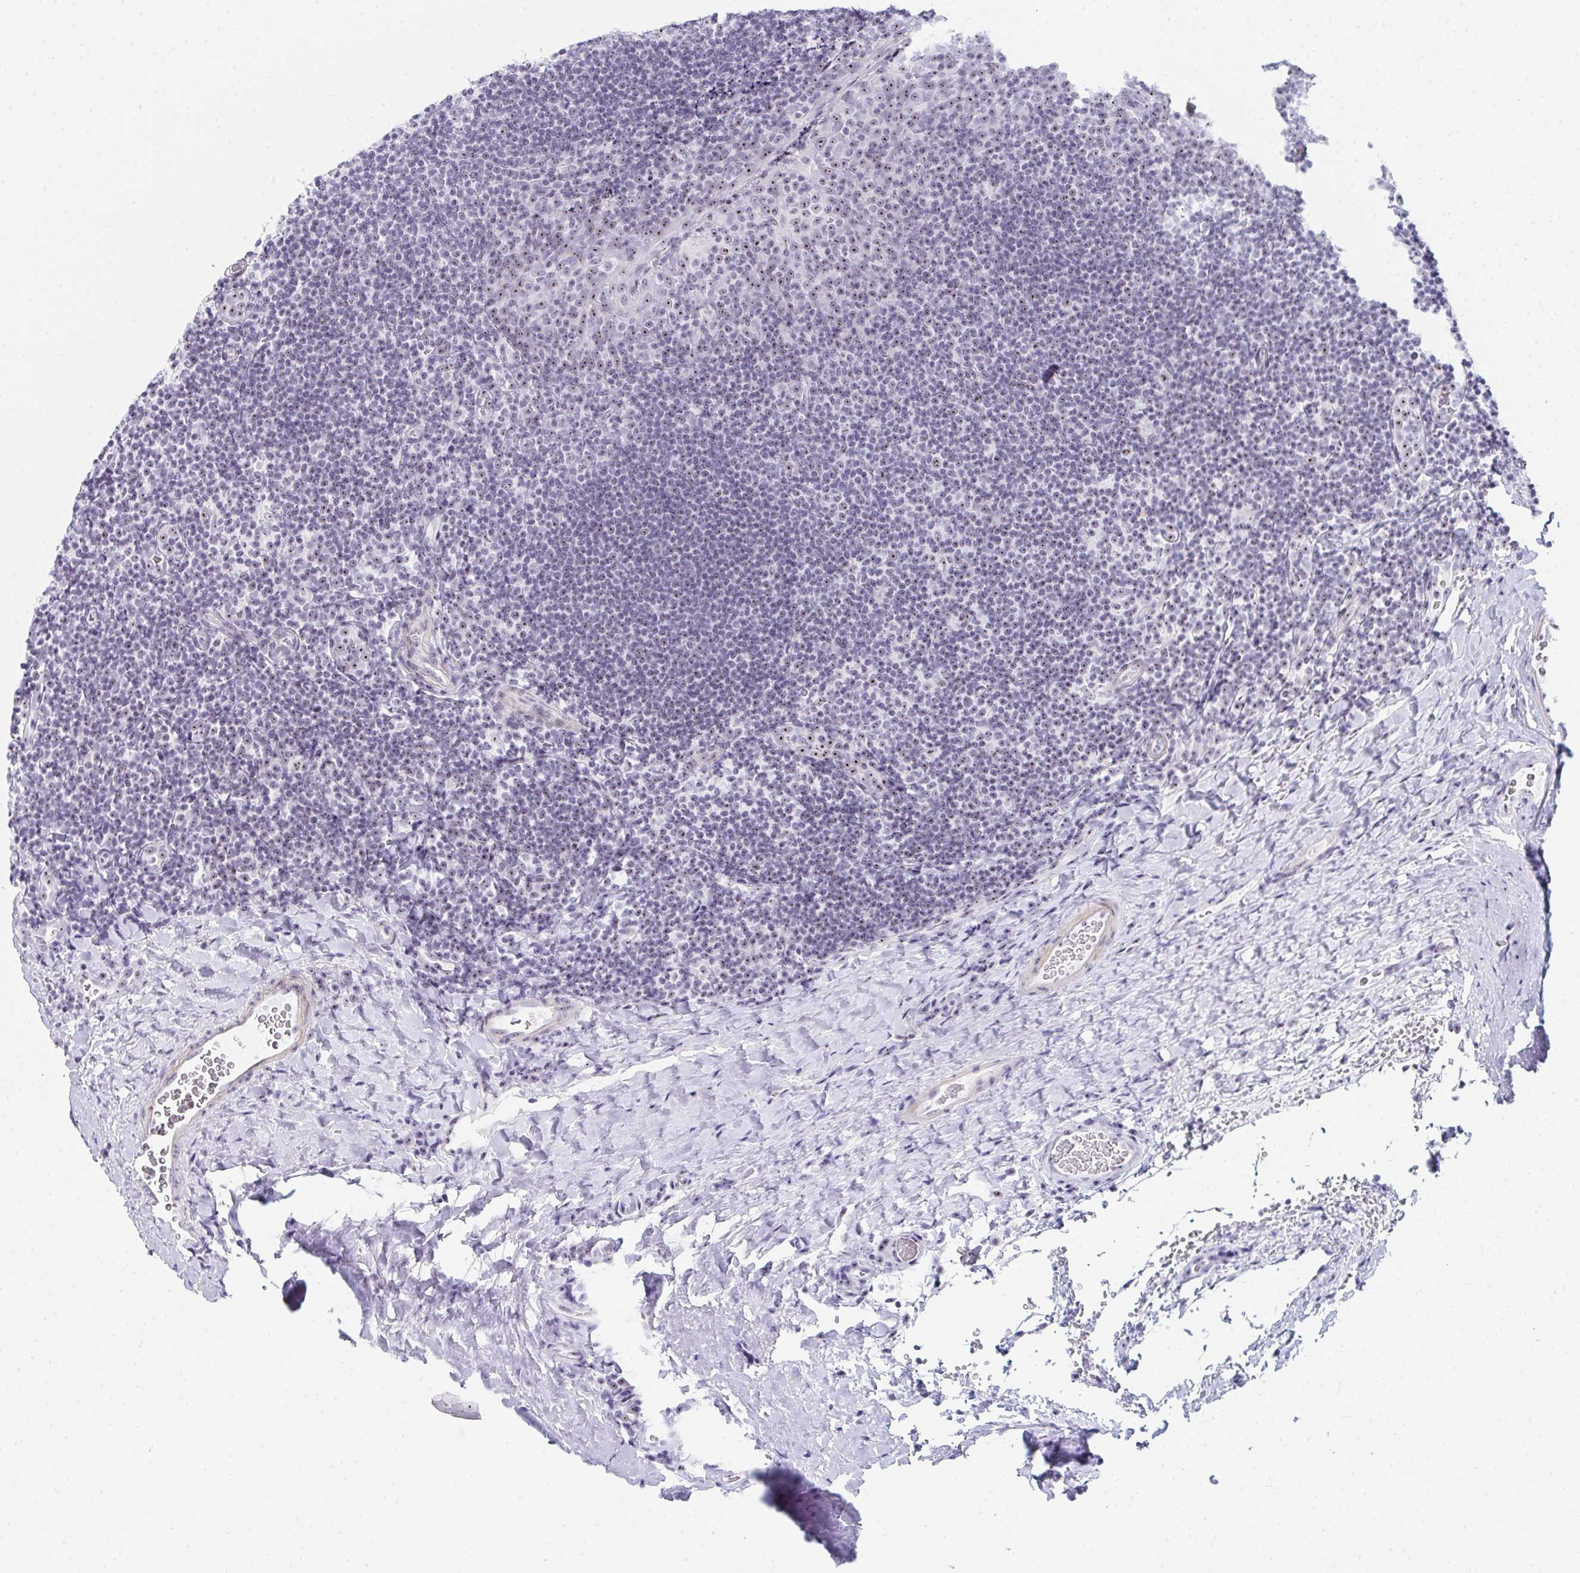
{"staining": {"intensity": "weak", "quantity": "<25%", "location": "nuclear"}, "tissue": "tonsil", "cell_type": "Germinal center cells", "image_type": "normal", "snomed": [{"axis": "morphology", "description": "Normal tissue, NOS"}, {"axis": "topography", "description": "Tonsil"}], "caption": "Immunohistochemistry image of benign tonsil stained for a protein (brown), which displays no expression in germinal center cells.", "gene": "NOP10", "patient": {"sex": "male", "age": 17}}